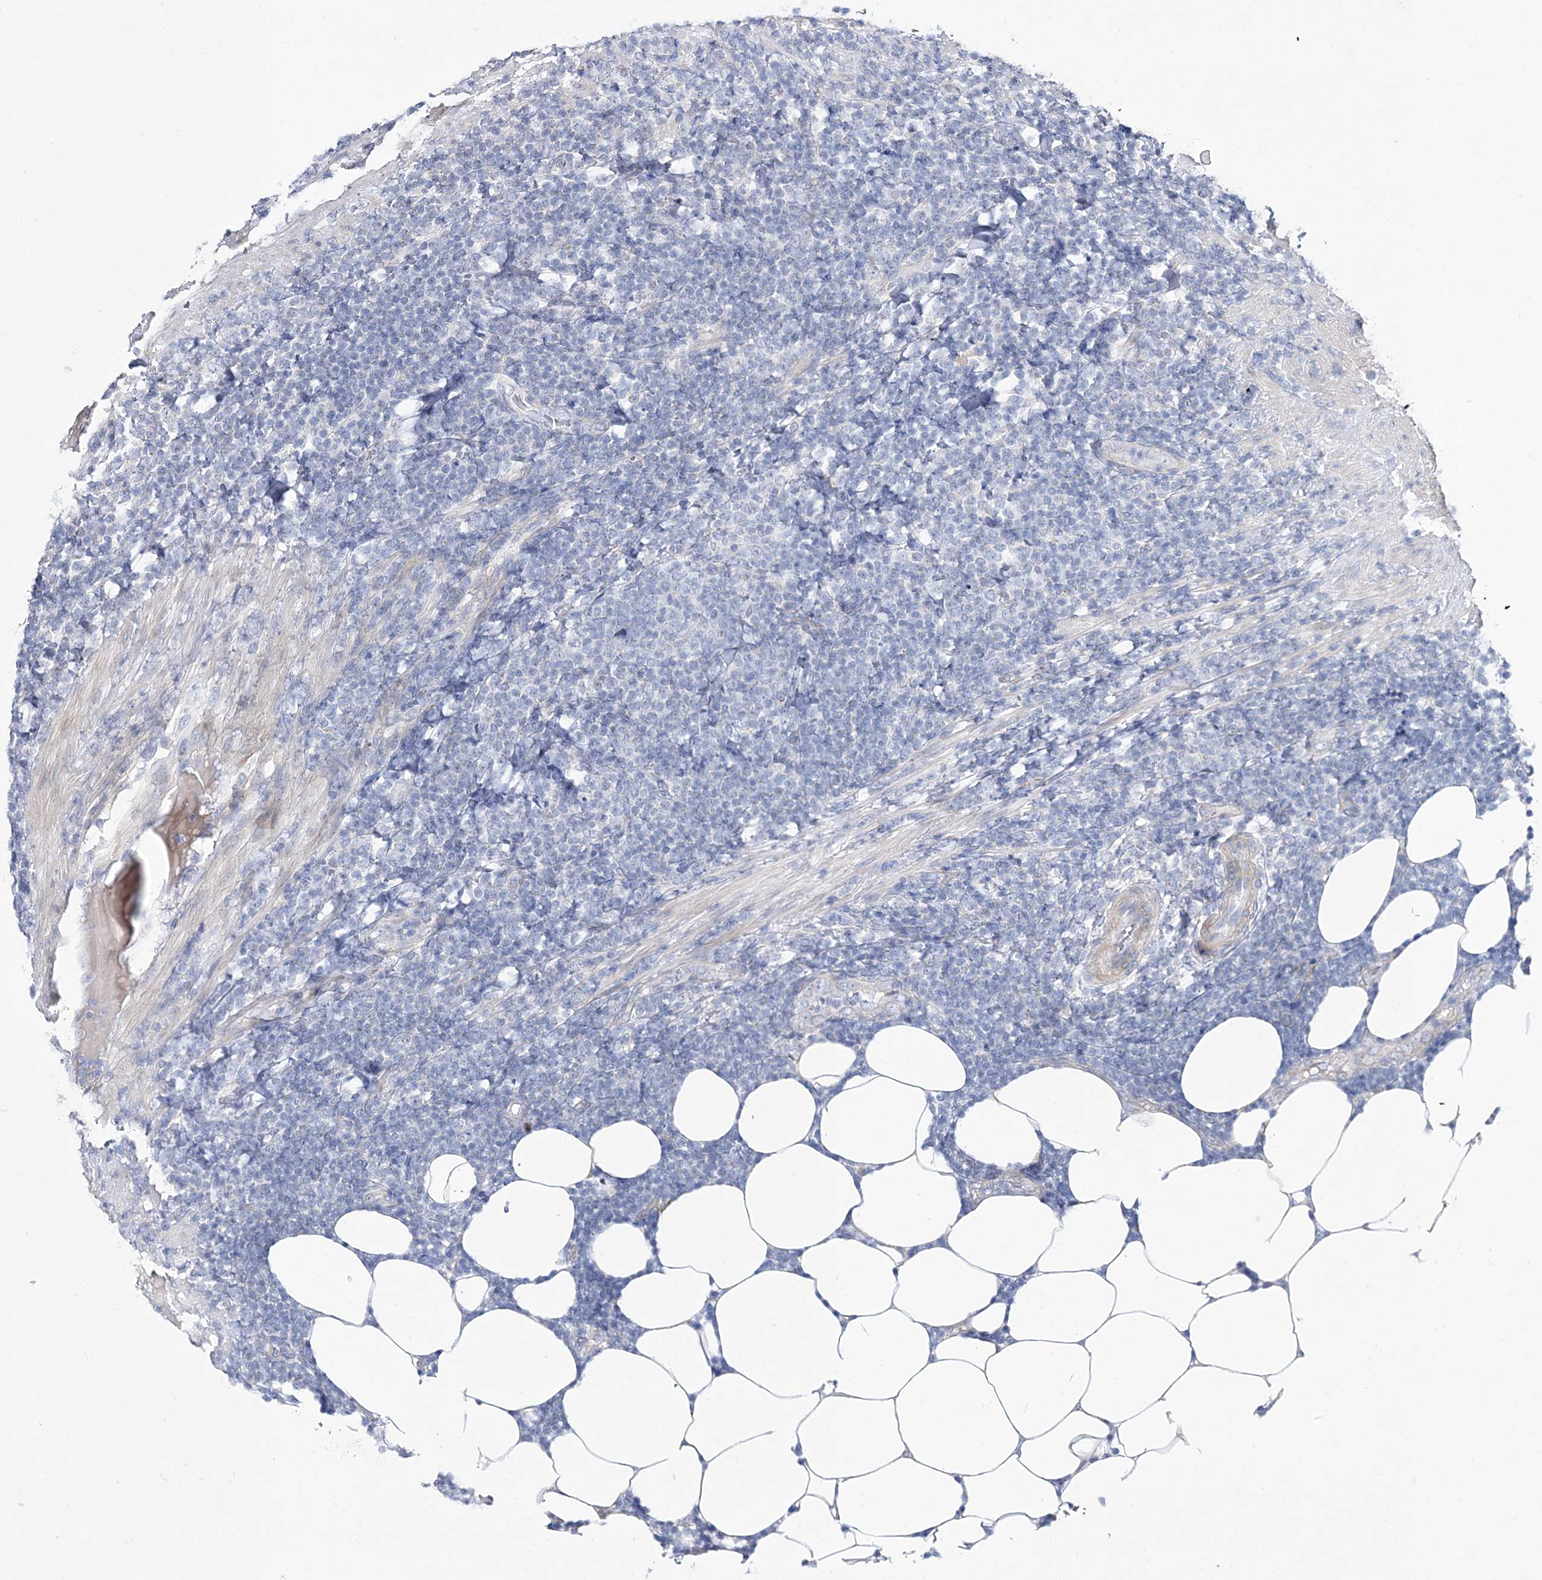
{"staining": {"intensity": "negative", "quantity": "none", "location": "none"}, "tissue": "lymphoma", "cell_type": "Tumor cells", "image_type": "cancer", "snomed": [{"axis": "morphology", "description": "Malignant lymphoma, non-Hodgkin's type, Low grade"}, {"axis": "topography", "description": "Lymph node"}], "caption": "Histopathology image shows no protein expression in tumor cells of lymphoma tissue.", "gene": "ANO1", "patient": {"sex": "male", "age": 66}}